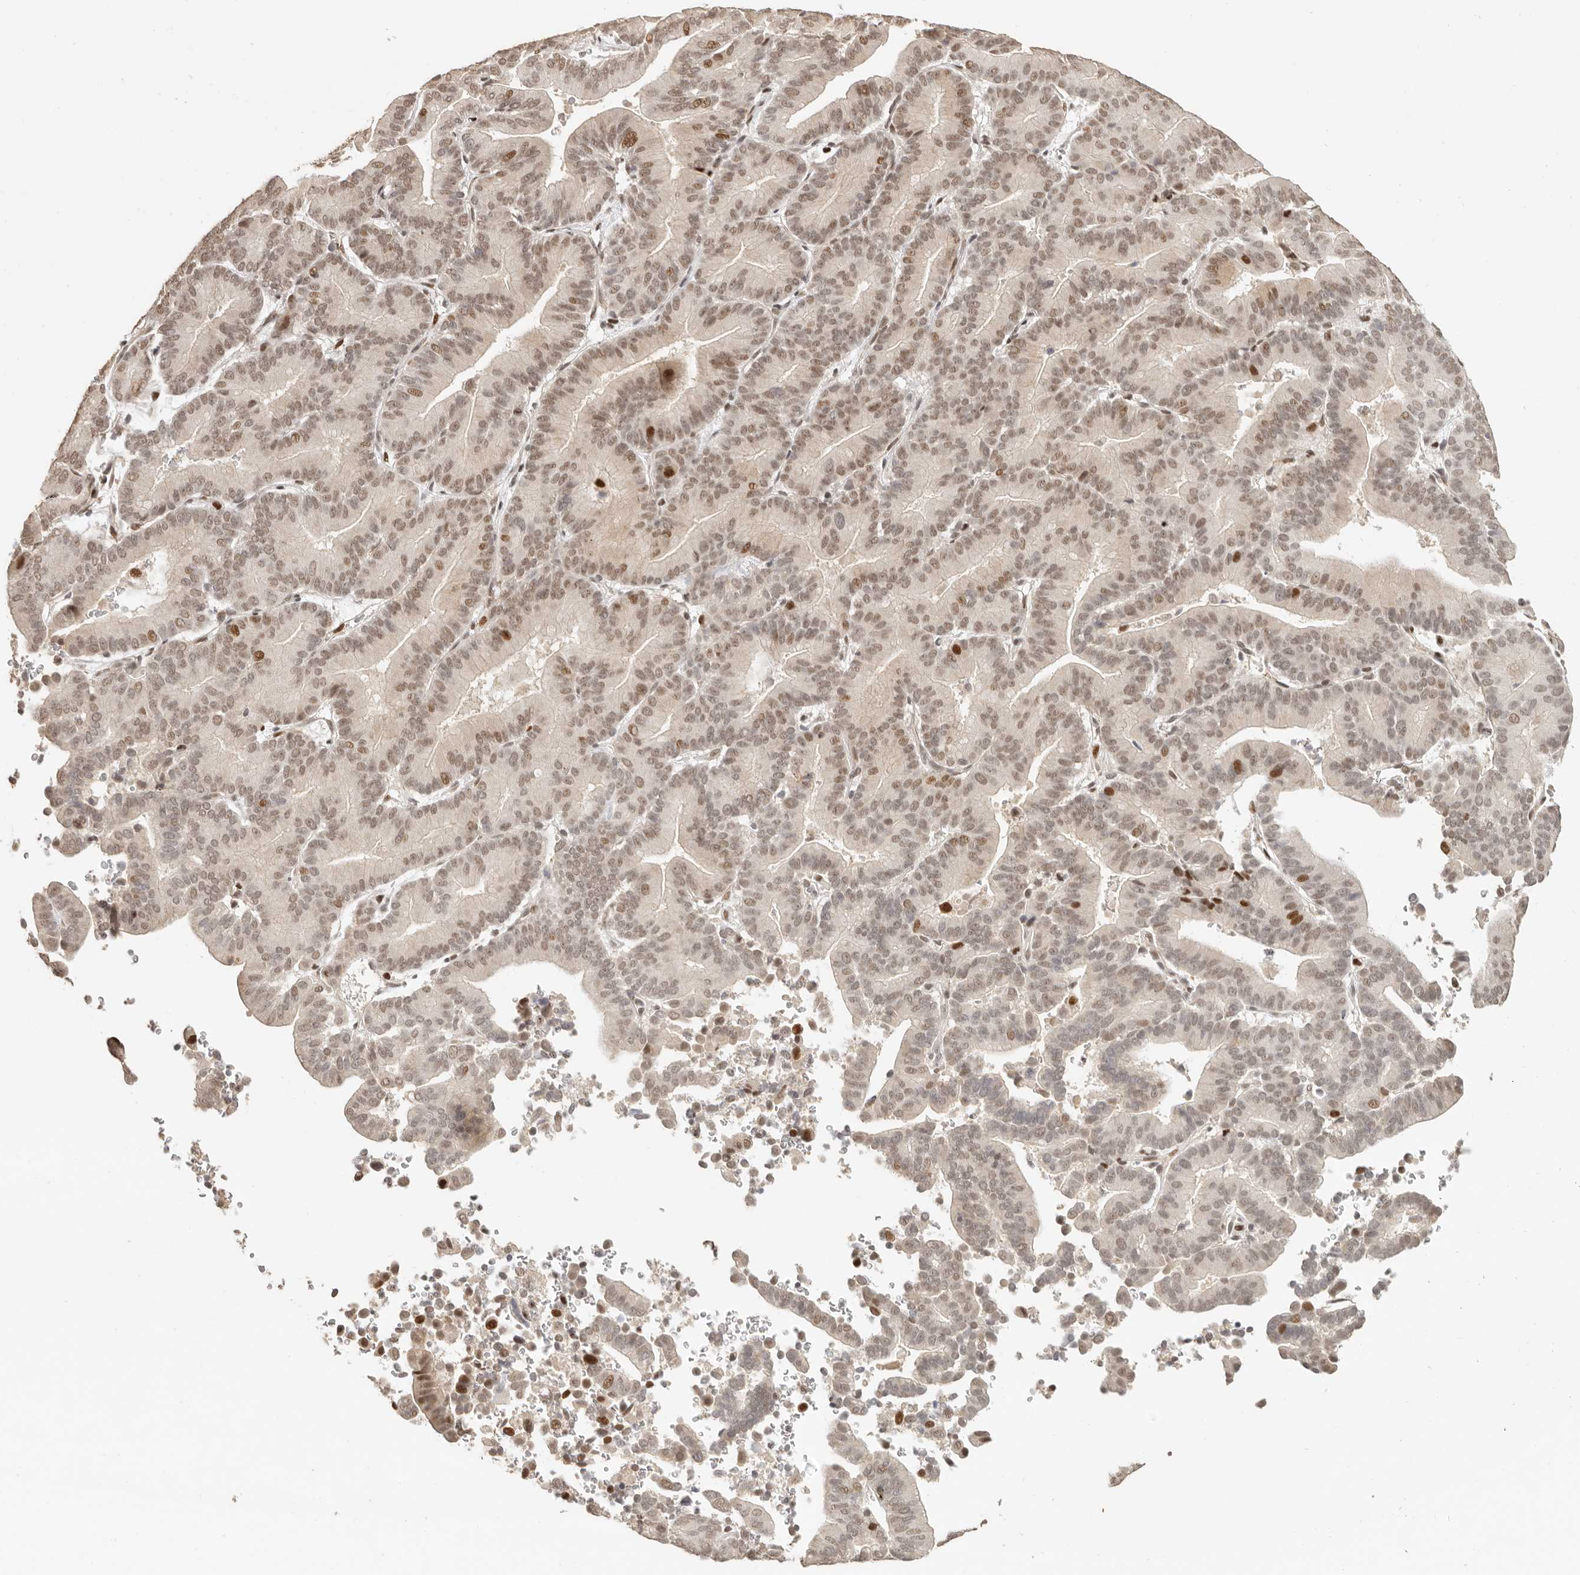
{"staining": {"intensity": "moderate", "quantity": ">75%", "location": "nuclear"}, "tissue": "liver cancer", "cell_type": "Tumor cells", "image_type": "cancer", "snomed": [{"axis": "morphology", "description": "Cholangiocarcinoma"}, {"axis": "topography", "description": "Liver"}], "caption": "Protein staining displays moderate nuclear positivity in approximately >75% of tumor cells in liver cholangiocarcinoma.", "gene": "GPBP1L1", "patient": {"sex": "female", "age": 75}}